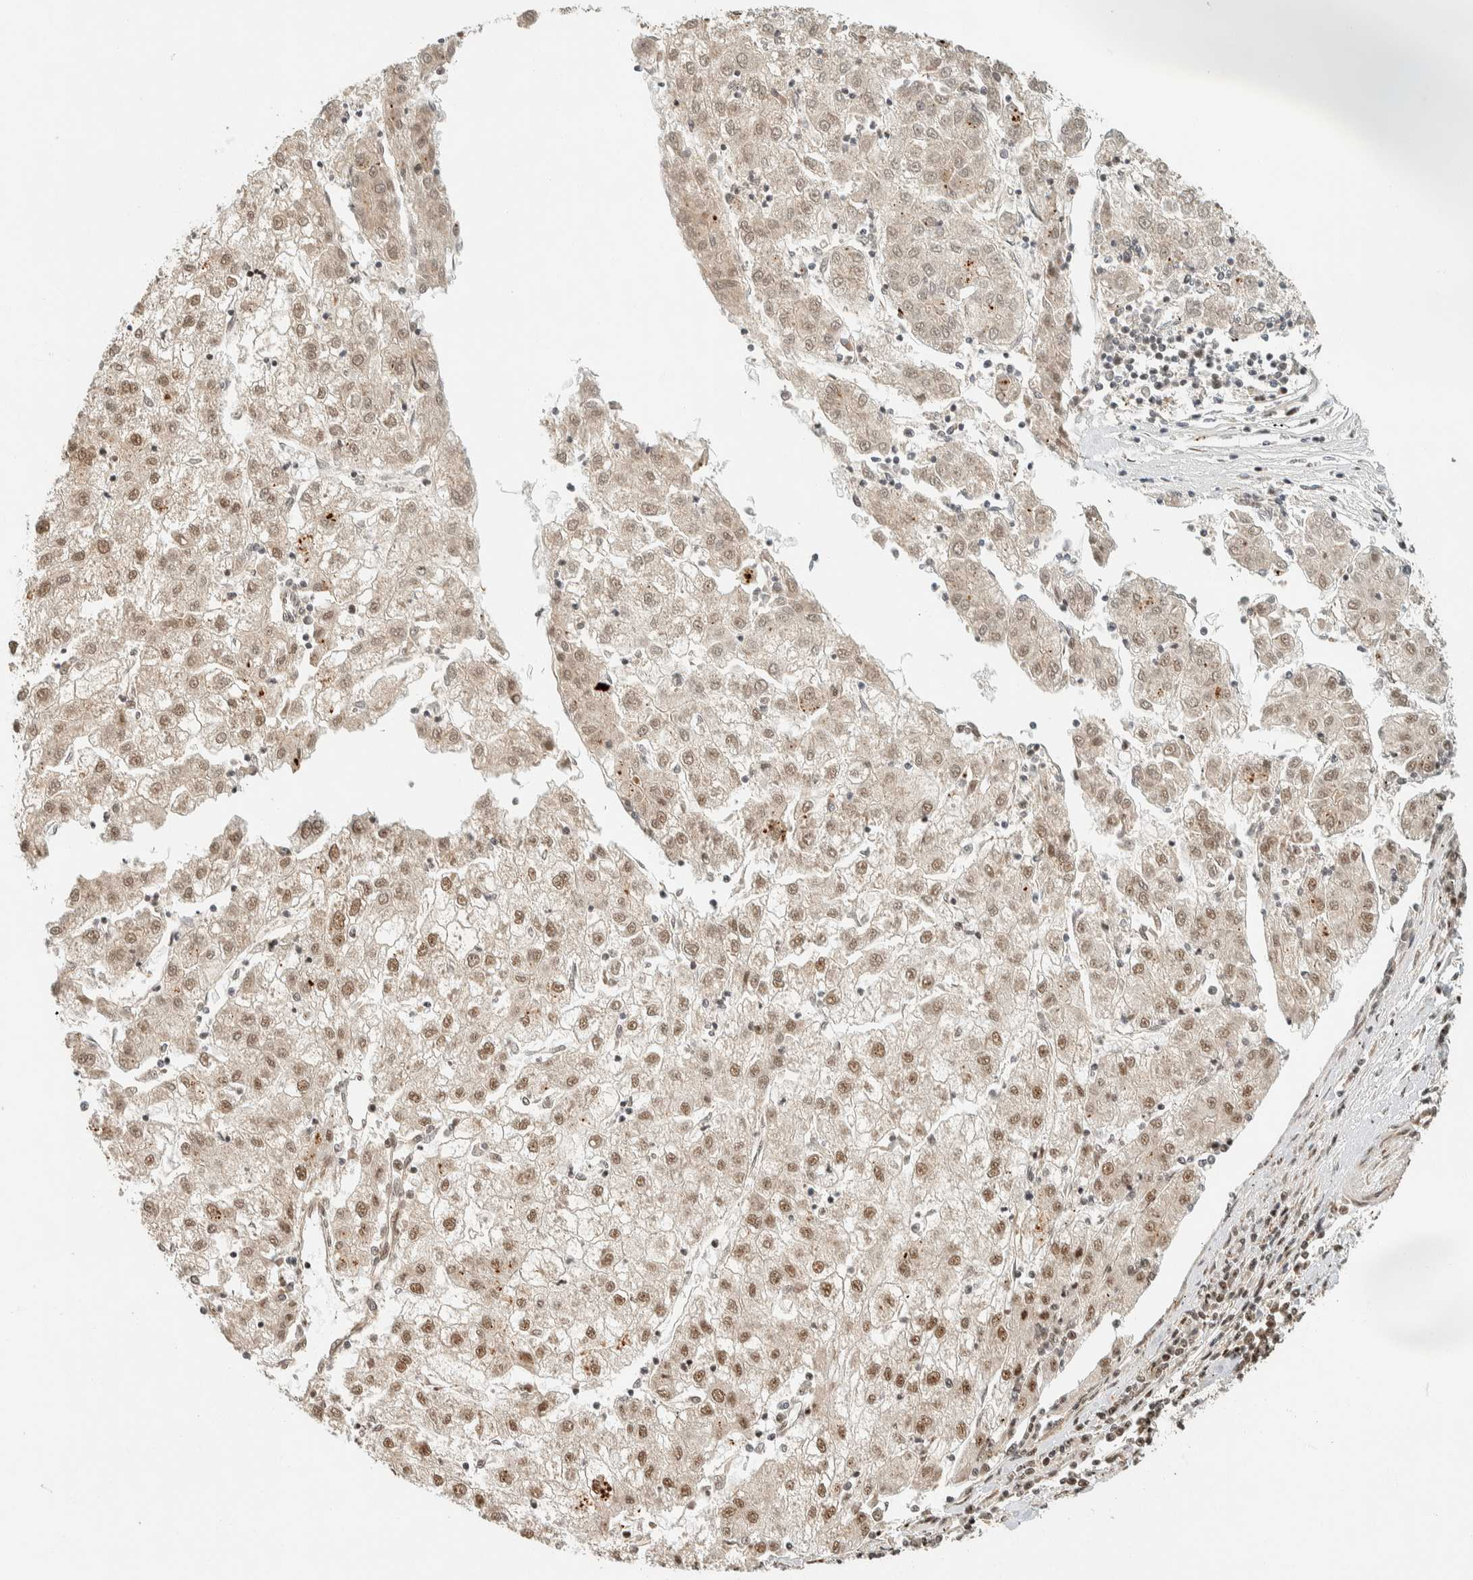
{"staining": {"intensity": "moderate", "quantity": "25%-75%", "location": "nuclear"}, "tissue": "liver cancer", "cell_type": "Tumor cells", "image_type": "cancer", "snomed": [{"axis": "morphology", "description": "Carcinoma, Hepatocellular, NOS"}, {"axis": "topography", "description": "Liver"}], "caption": "Liver hepatocellular carcinoma stained with a brown dye shows moderate nuclear positive expression in approximately 25%-75% of tumor cells.", "gene": "SIK1", "patient": {"sex": "male", "age": 72}}